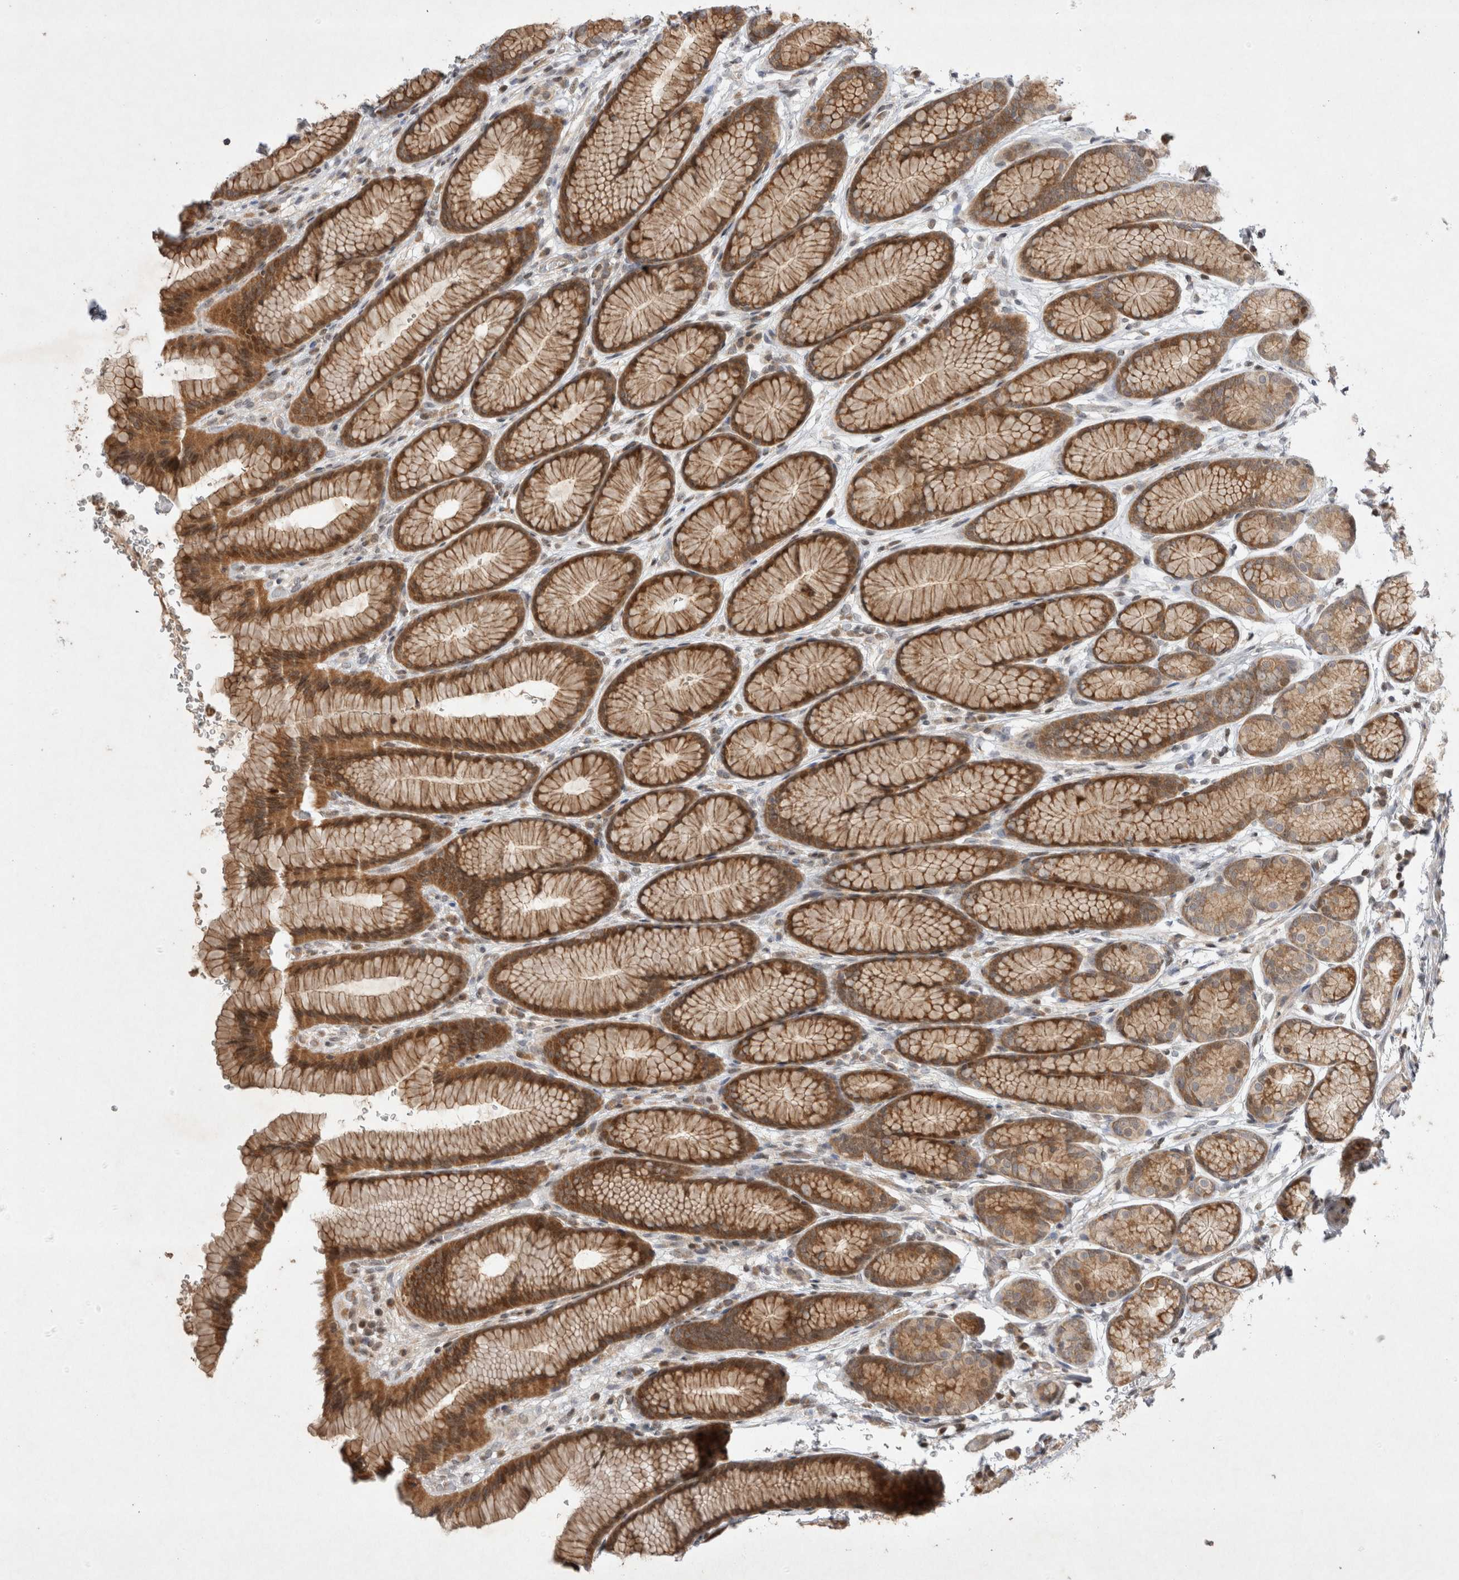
{"staining": {"intensity": "moderate", "quantity": ">75%", "location": "cytoplasmic/membranous"}, "tissue": "stomach", "cell_type": "Glandular cells", "image_type": "normal", "snomed": [{"axis": "morphology", "description": "Normal tissue, NOS"}, {"axis": "topography", "description": "Stomach"}], "caption": "Immunohistochemistry (IHC) histopathology image of unremarkable stomach: human stomach stained using immunohistochemistry (IHC) reveals medium levels of moderate protein expression localized specifically in the cytoplasmic/membranous of glandular cells, appearing as a cytoplasmic/membranous brown color.", "gene": "EIF2AK1", "patient": {"sex": "male", "age": 42}}